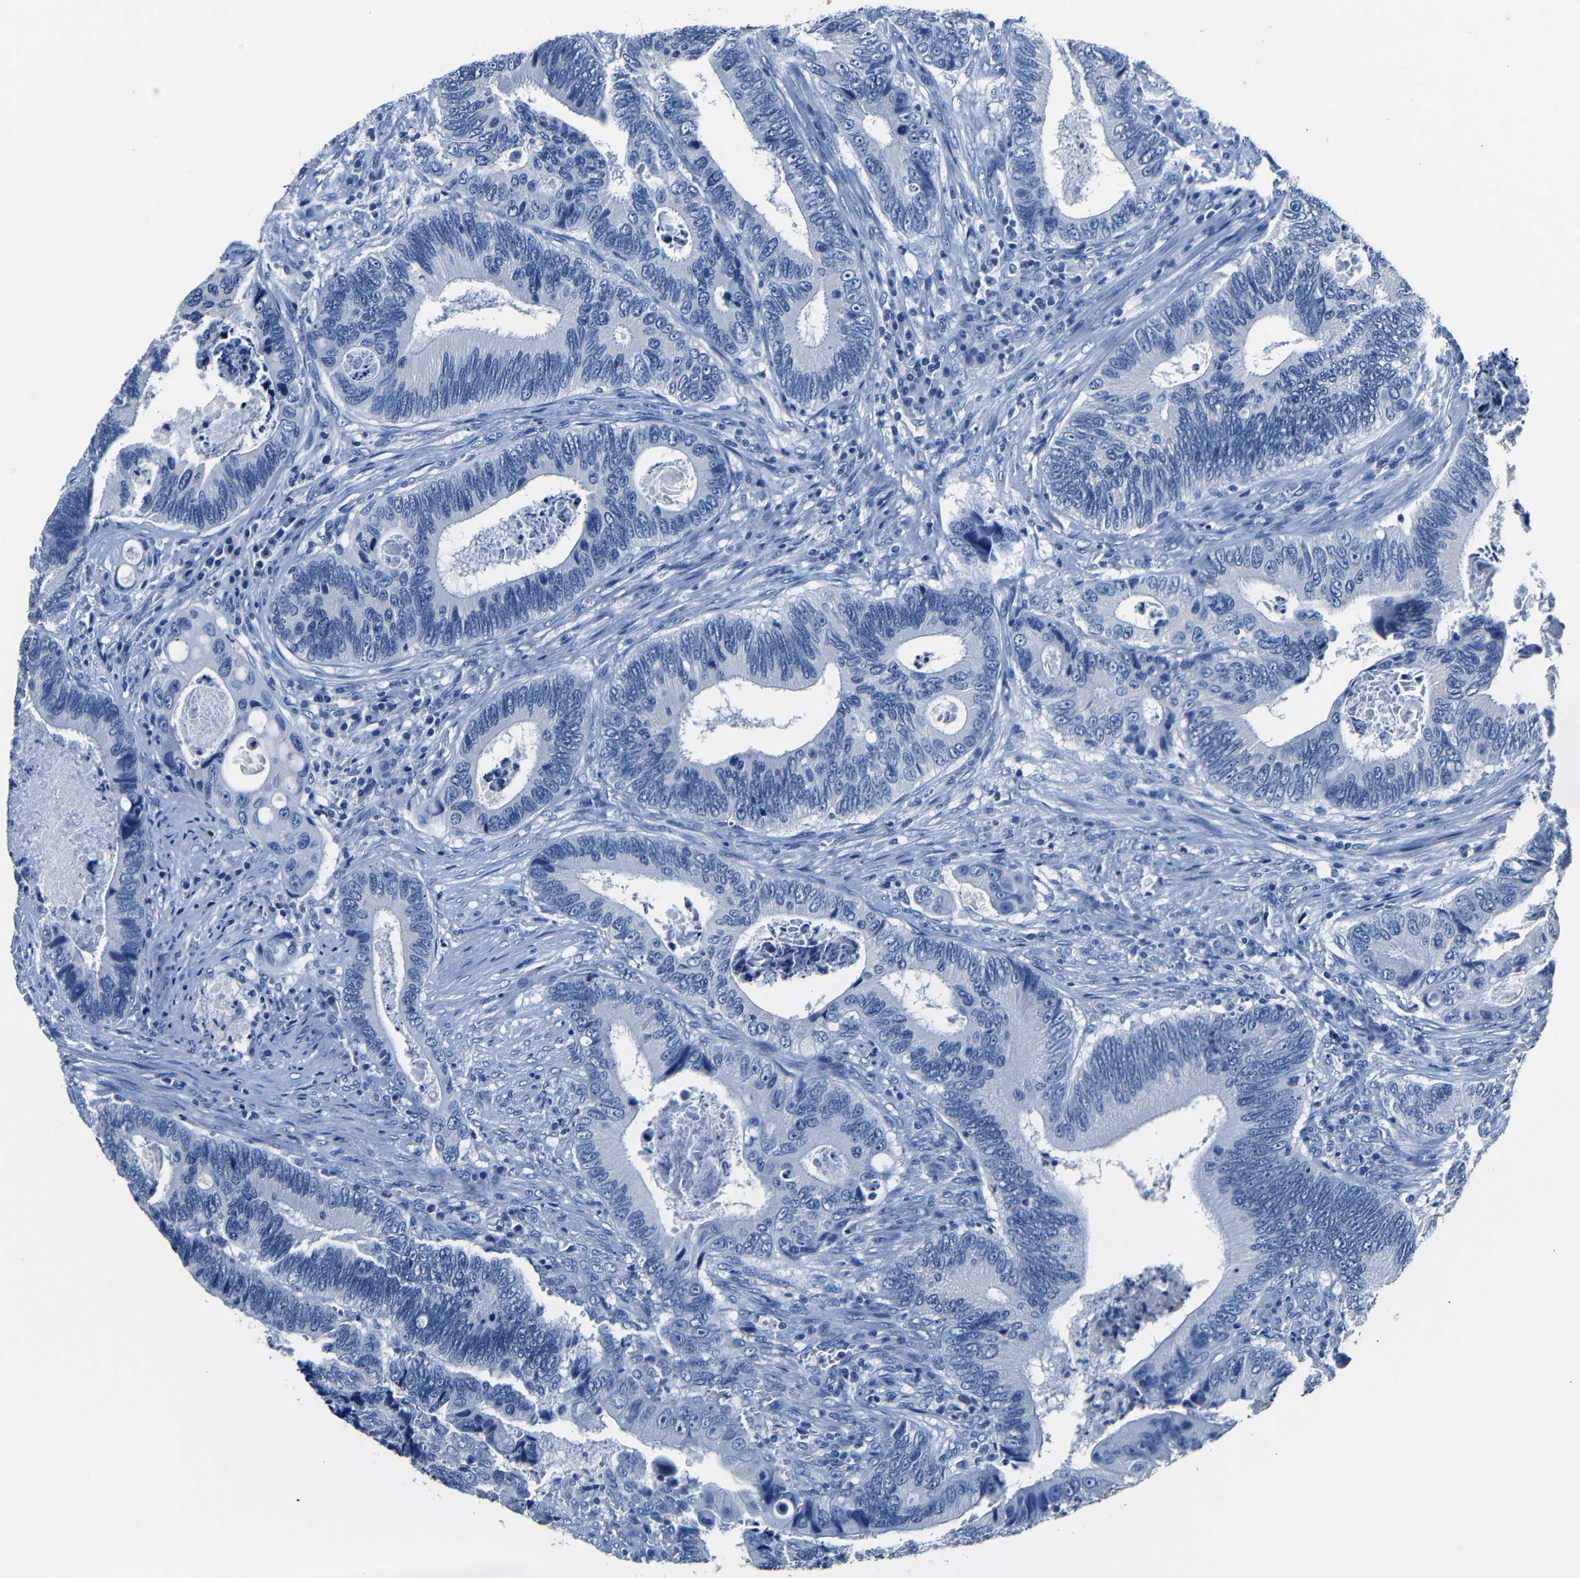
{"staining": {"intensity": "negative", "quantity": "none", "location": "none"}, "tissue": "colorectal cancer", "cell_type": "Tumor cells", "image_type": "cancer", "snomed": [{"axis": "morphology", "description": "Inflammation, NOS"}, {"axis": "morphology", "description": "Adenocarcinoma, NOS"}, {"axis": "topography", "description": "Colon"}], "caption": "Tumor cells are negative for brown protein staining in adenocarcinoma (colorectal).", "gene": "NCMAP", "patient": {"sex": "male", "age": 72}}